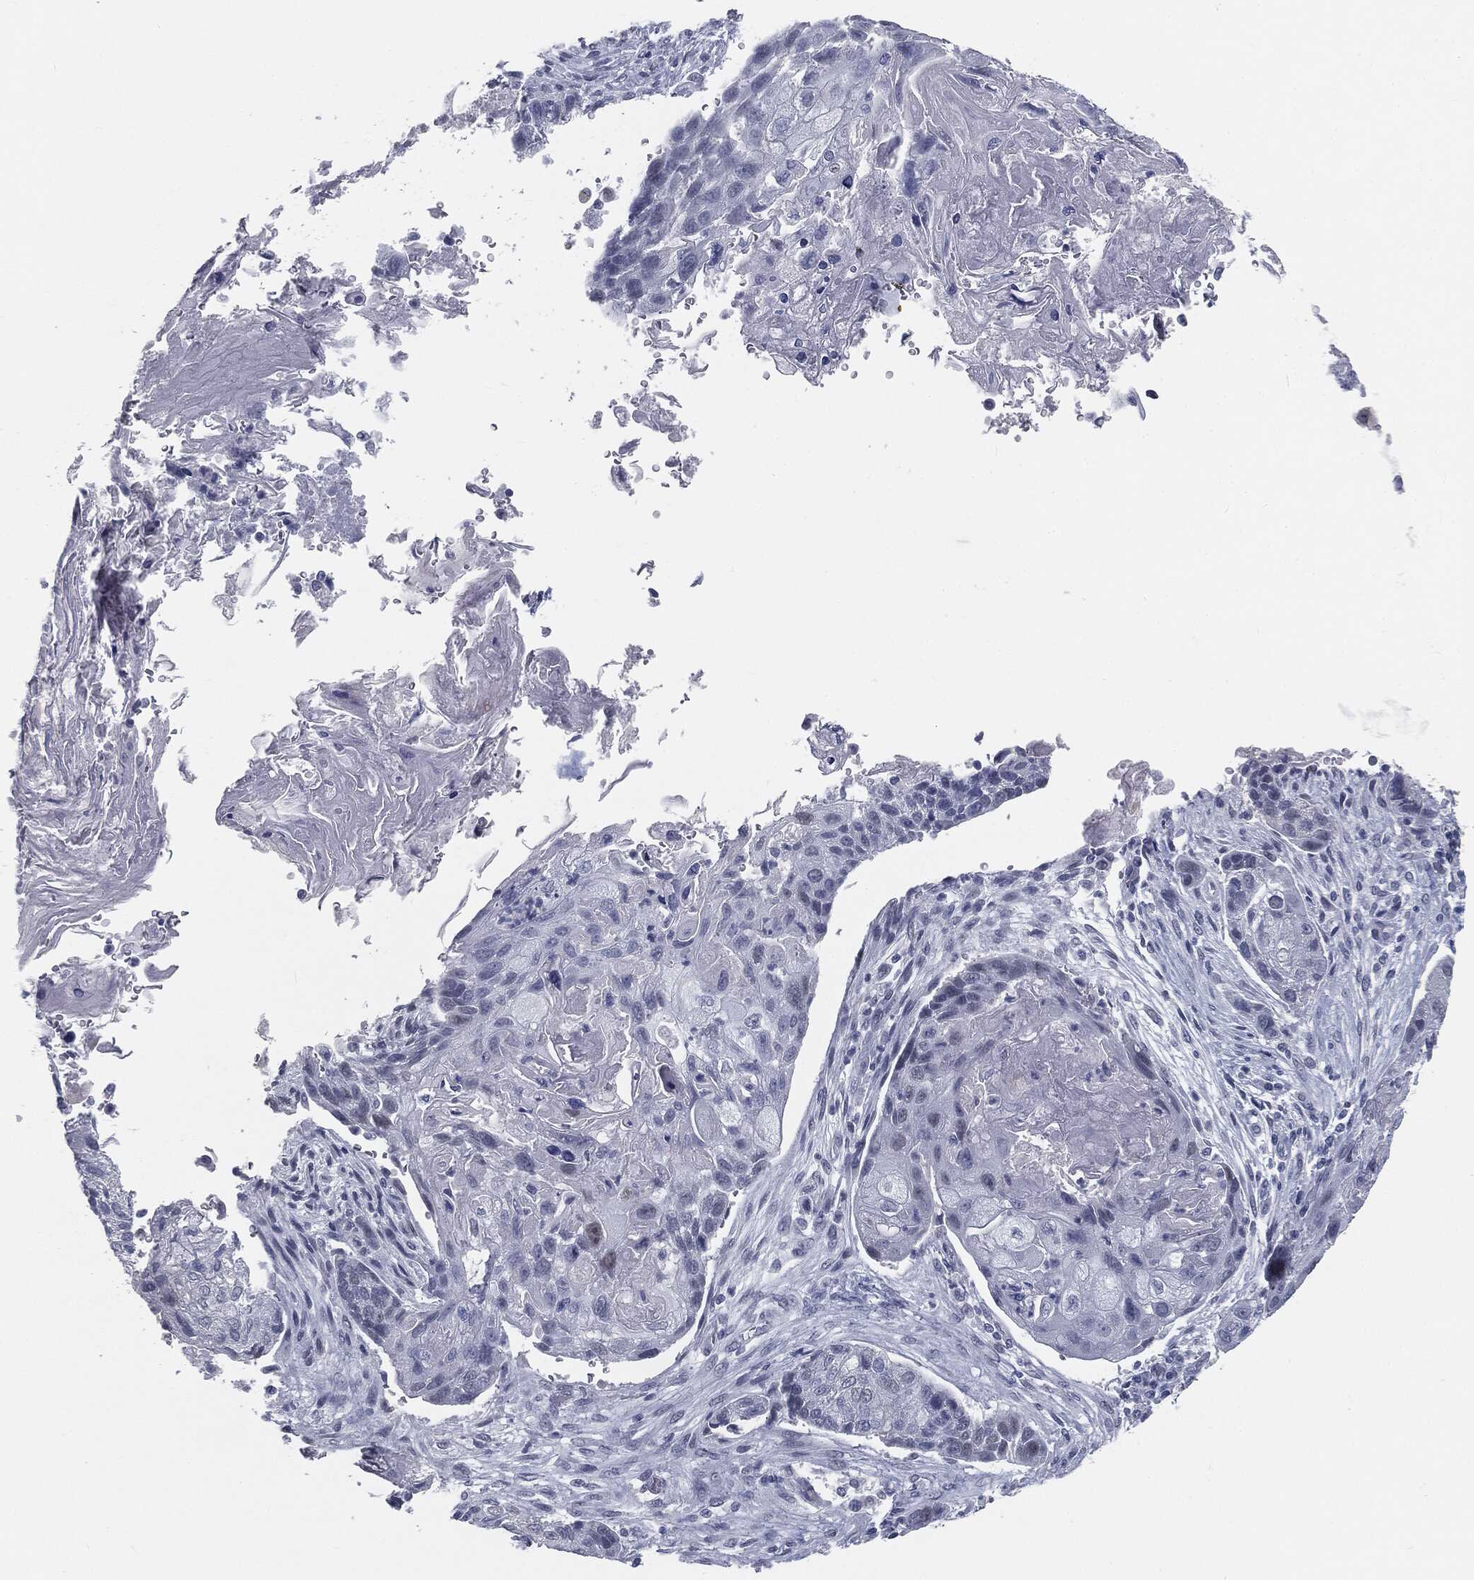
{"staining": {"intensity": "negative", "quantity": "none", "location": "none"}, "tissue": "lung cancer", "cell_type": "Tumor cells", "image_type": "cancer", "snomed": [{"axis": "morphology", "description": "Normal tissue, NOS"}, {"axis": "morphology", "description": "Squamous cell carcinoma, NOS"}, {"axis": "topography", "description": "Bronchus"}, {"axis": "topography", "description": "Lung"}], "caption": "Tumor cells are negative for brown protein staining in lung cancer (squamous cell carcinoma).", "gene": "PRAME", "patient": {"sex": "male", "age": 69}}